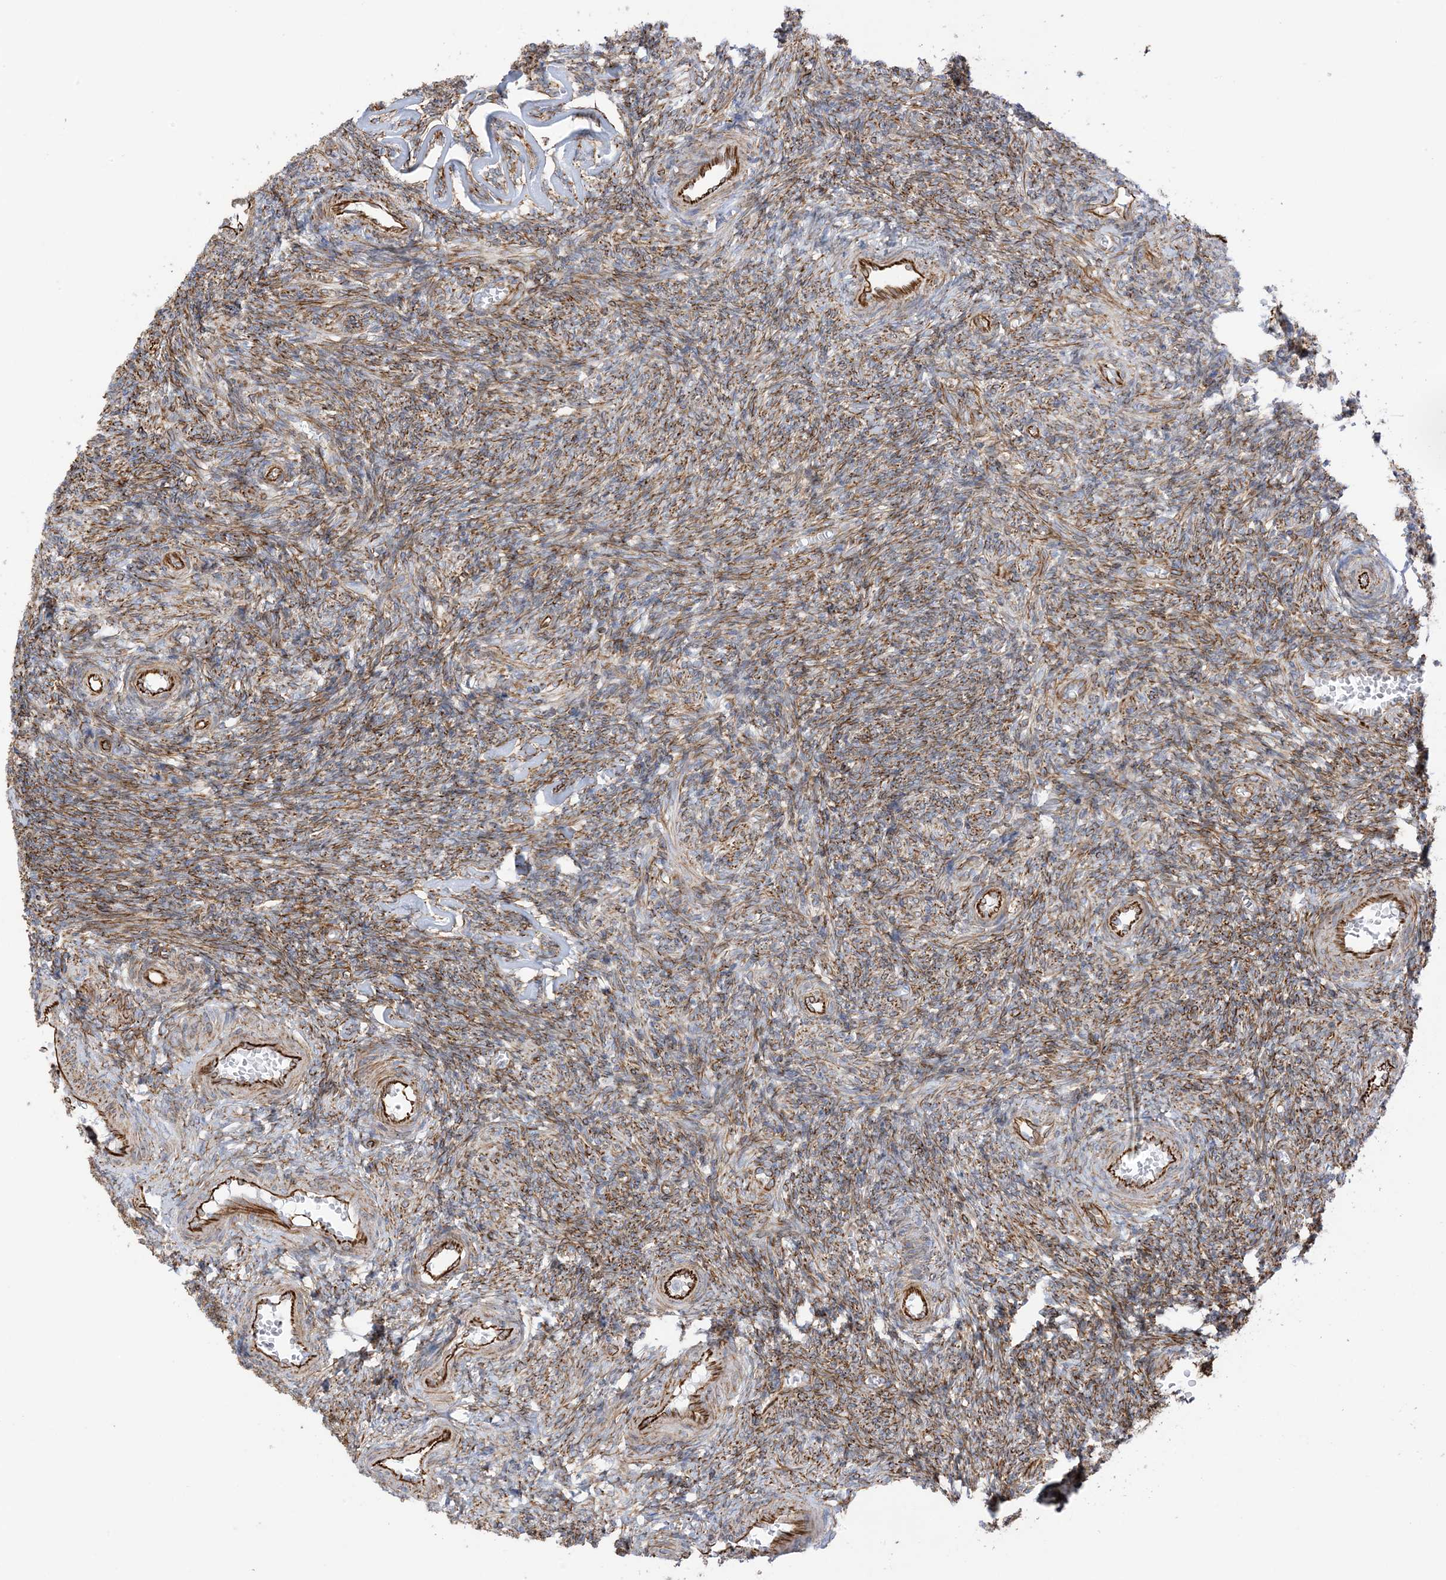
{"staining": {"intensity": "moderate", "quantity": "25%-75%", "location": "cytoplasmic/membranous"}, "tissue": "ovary", "cell_type": "Ovarian stroma cells", "image_type": "normal", "snomed": [{"axis": "morphology", "description": "Normal tissue, NOS"}, {"axis": "topography", "description": "Ovary"}], "caption": "Immunohistochemical staining of unremarkable human ovary exhibits 25%-75% levels of moderate cytoplasmic/membranous protein staining in approximately 25%-75% of ovarian stroma cells.", "gene": "PID1", "patient": {"sex": "female", "age": 27}}